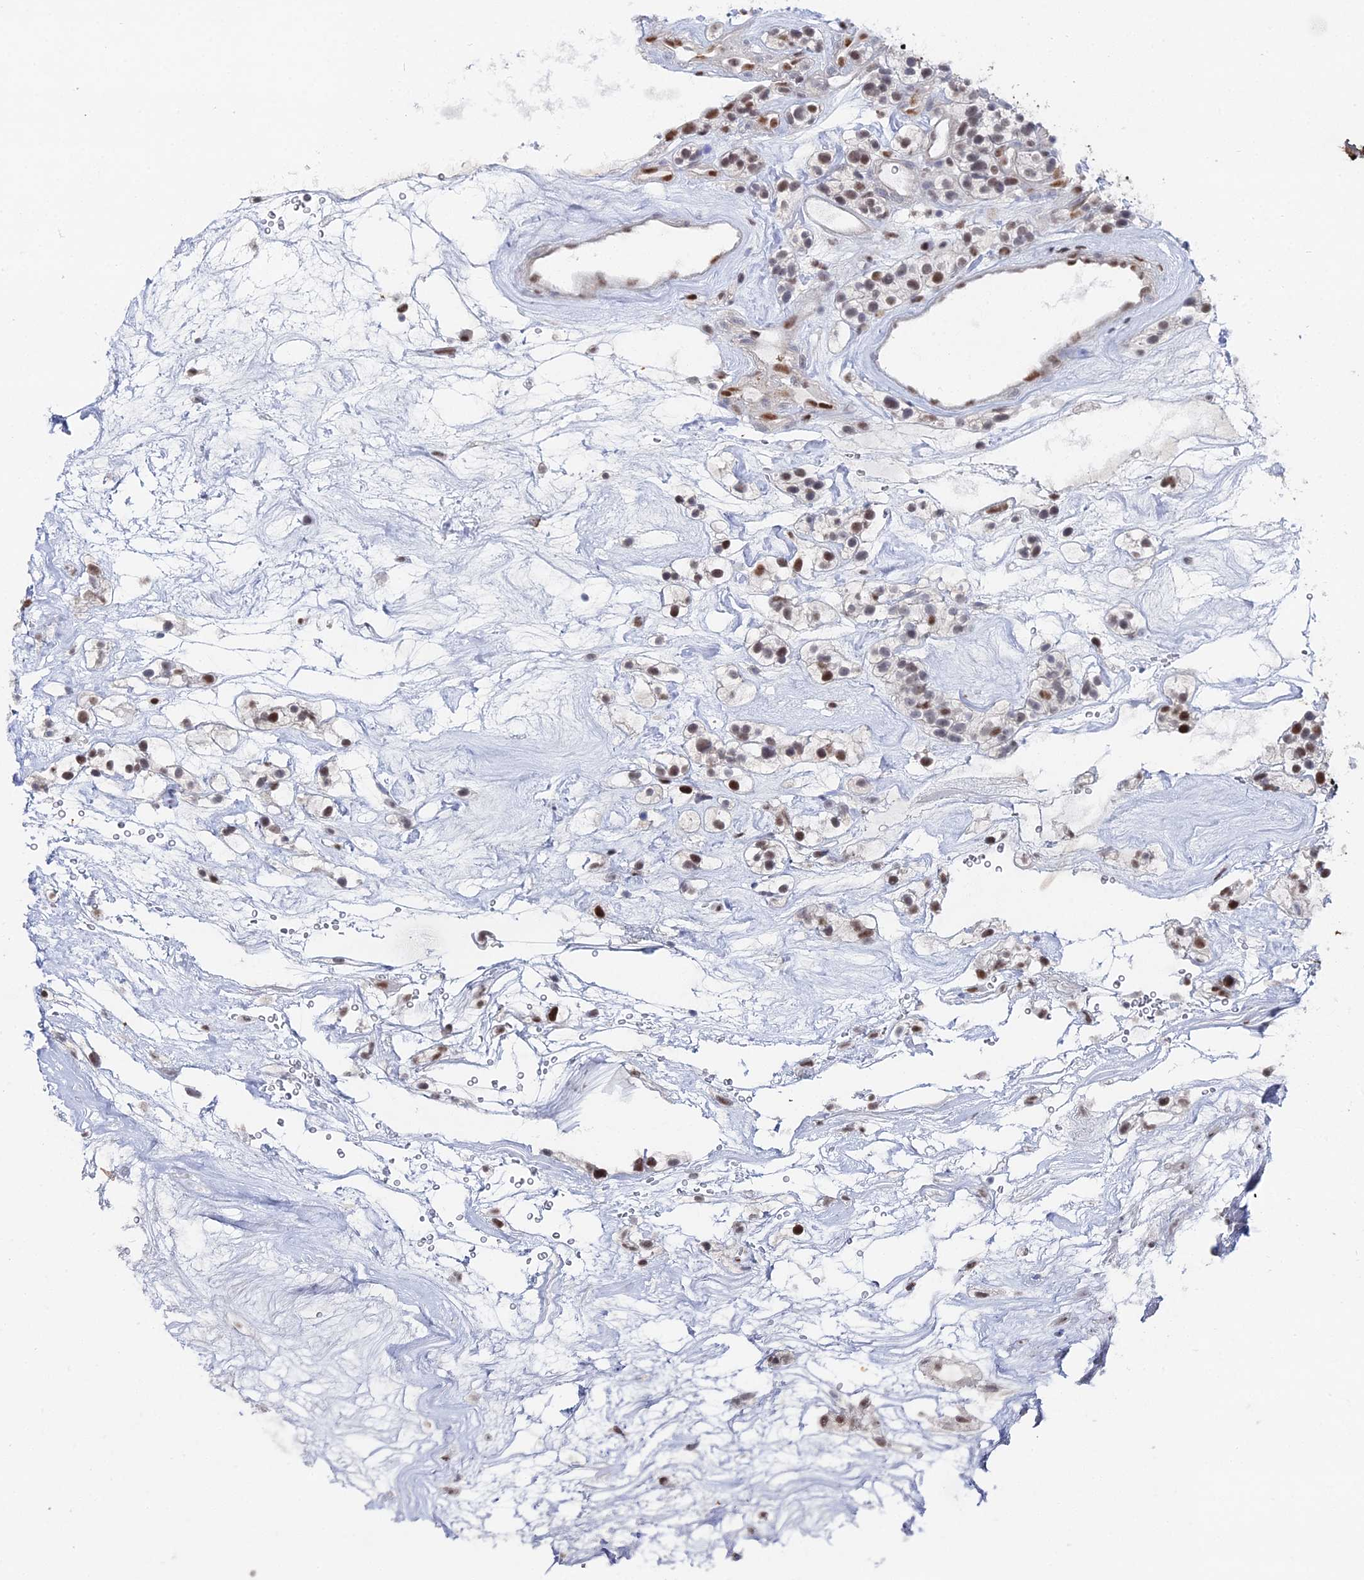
{"staining": {"intensity": "moderate", "quantity": "<25%", "location": "nuclear"}, "tissue": "renal cancer", "cell_type": "Tumor cells", "image_type": "cancer", "snomed": [{"axis": "morphology", "description": "Adenocarcinoma, NOS"}, {"axis": "topography", "description": "Kidney"}], "caption": "Renal cancer stained with DAB (3,3'-diaminobenzidine) immunohistochemistry demonstrates low levels of moderate nuclear expression in approximately <25% of tumor cells.", "gene": "GSC2", "patient": {"sex": "female", "age": 57}}